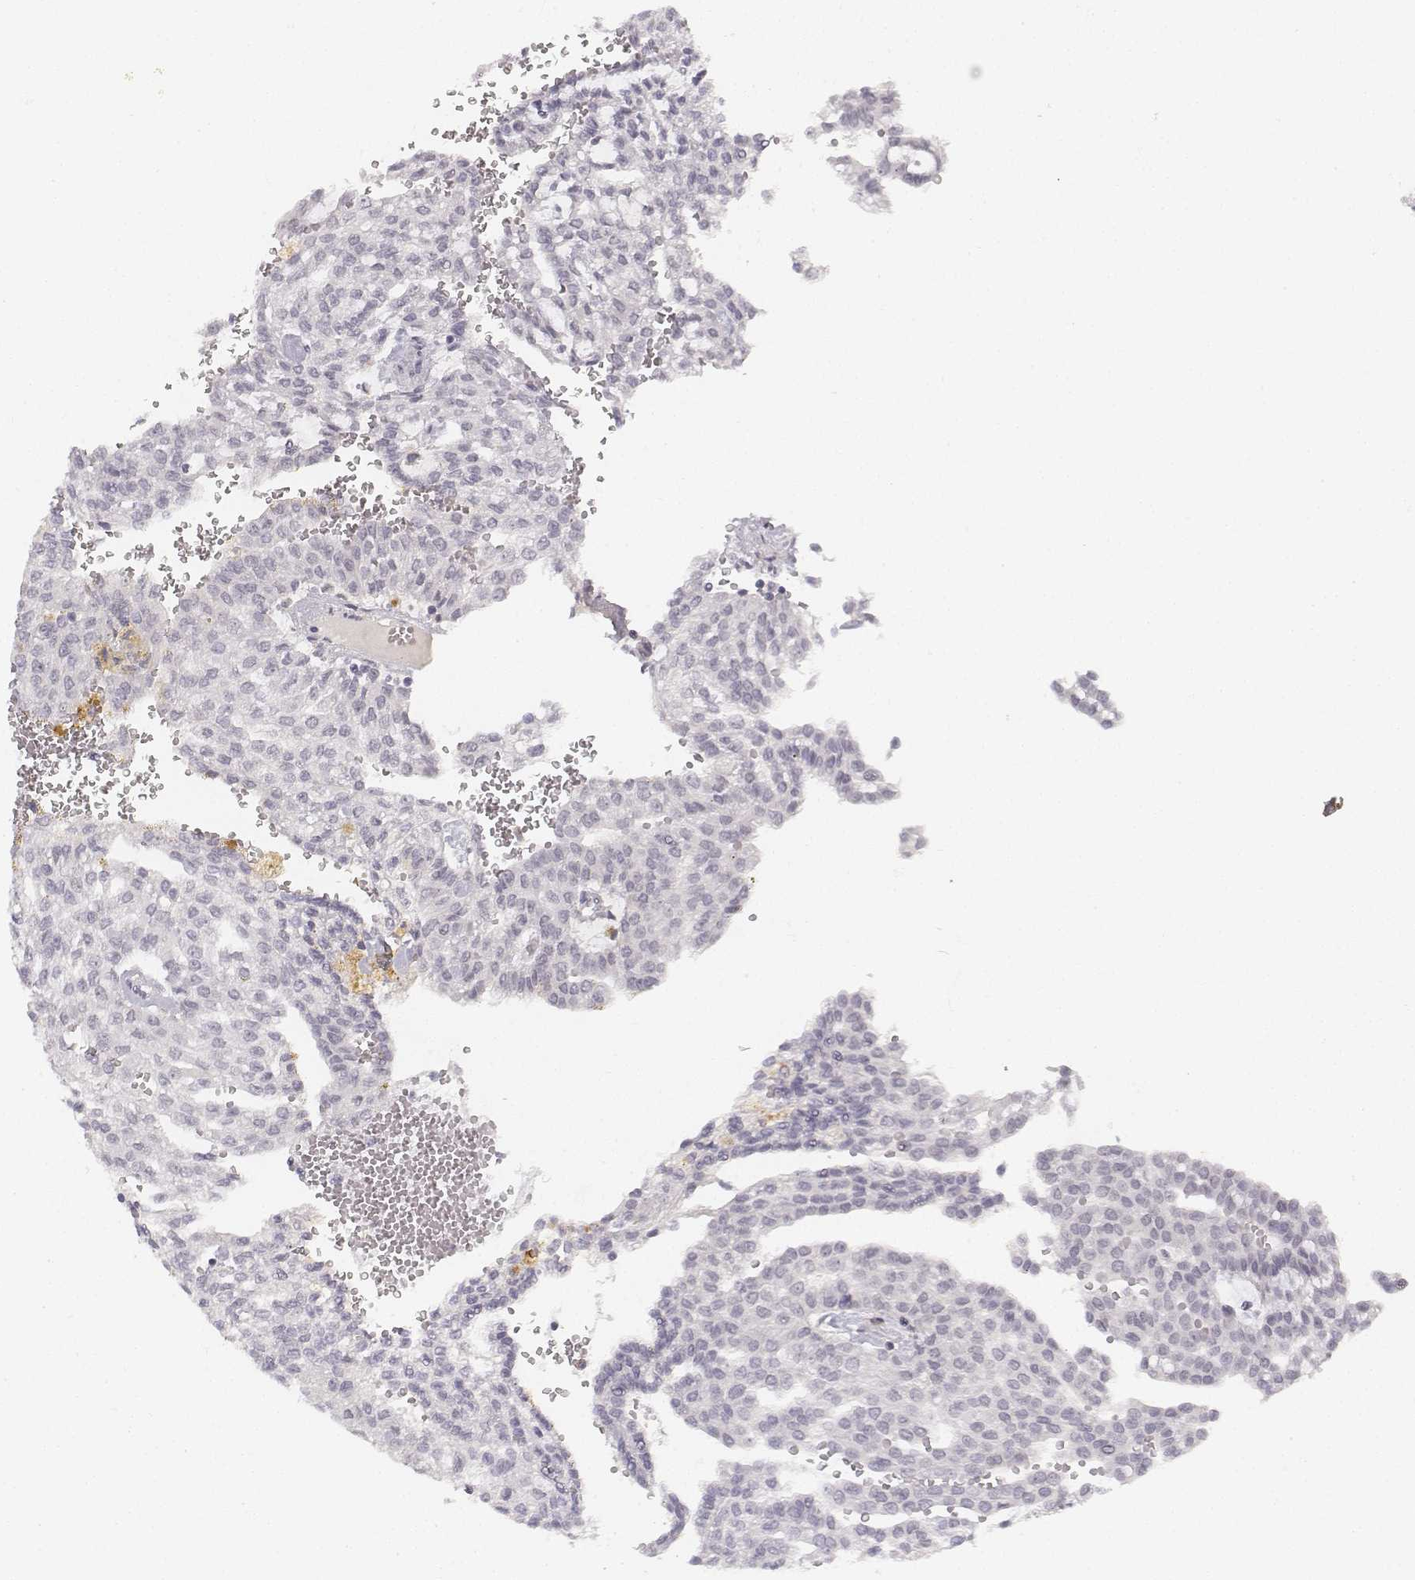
{"staining": {"intensity": "negative", "quantity": "none", "location": "none"}, "tissue": "renal cancer", "cell_type": "Tumor cells", "image_type": "cancer", "snomed": [{"axis": "morphology", "description": "Adenocarcinoma, NOS"}, {"axis": "topography", "description": "Kidney"}], "caption": "Immunohistochemistry (IHC) image of neoplastic tissue: renal adenocarcinoma stained with DAB demonstrates no significant protein expression in tumor cells. (DAB immunohistochemistry, high magnification).", "gene": "KRT84", "patient": {"sex": "male", "age": 63}}